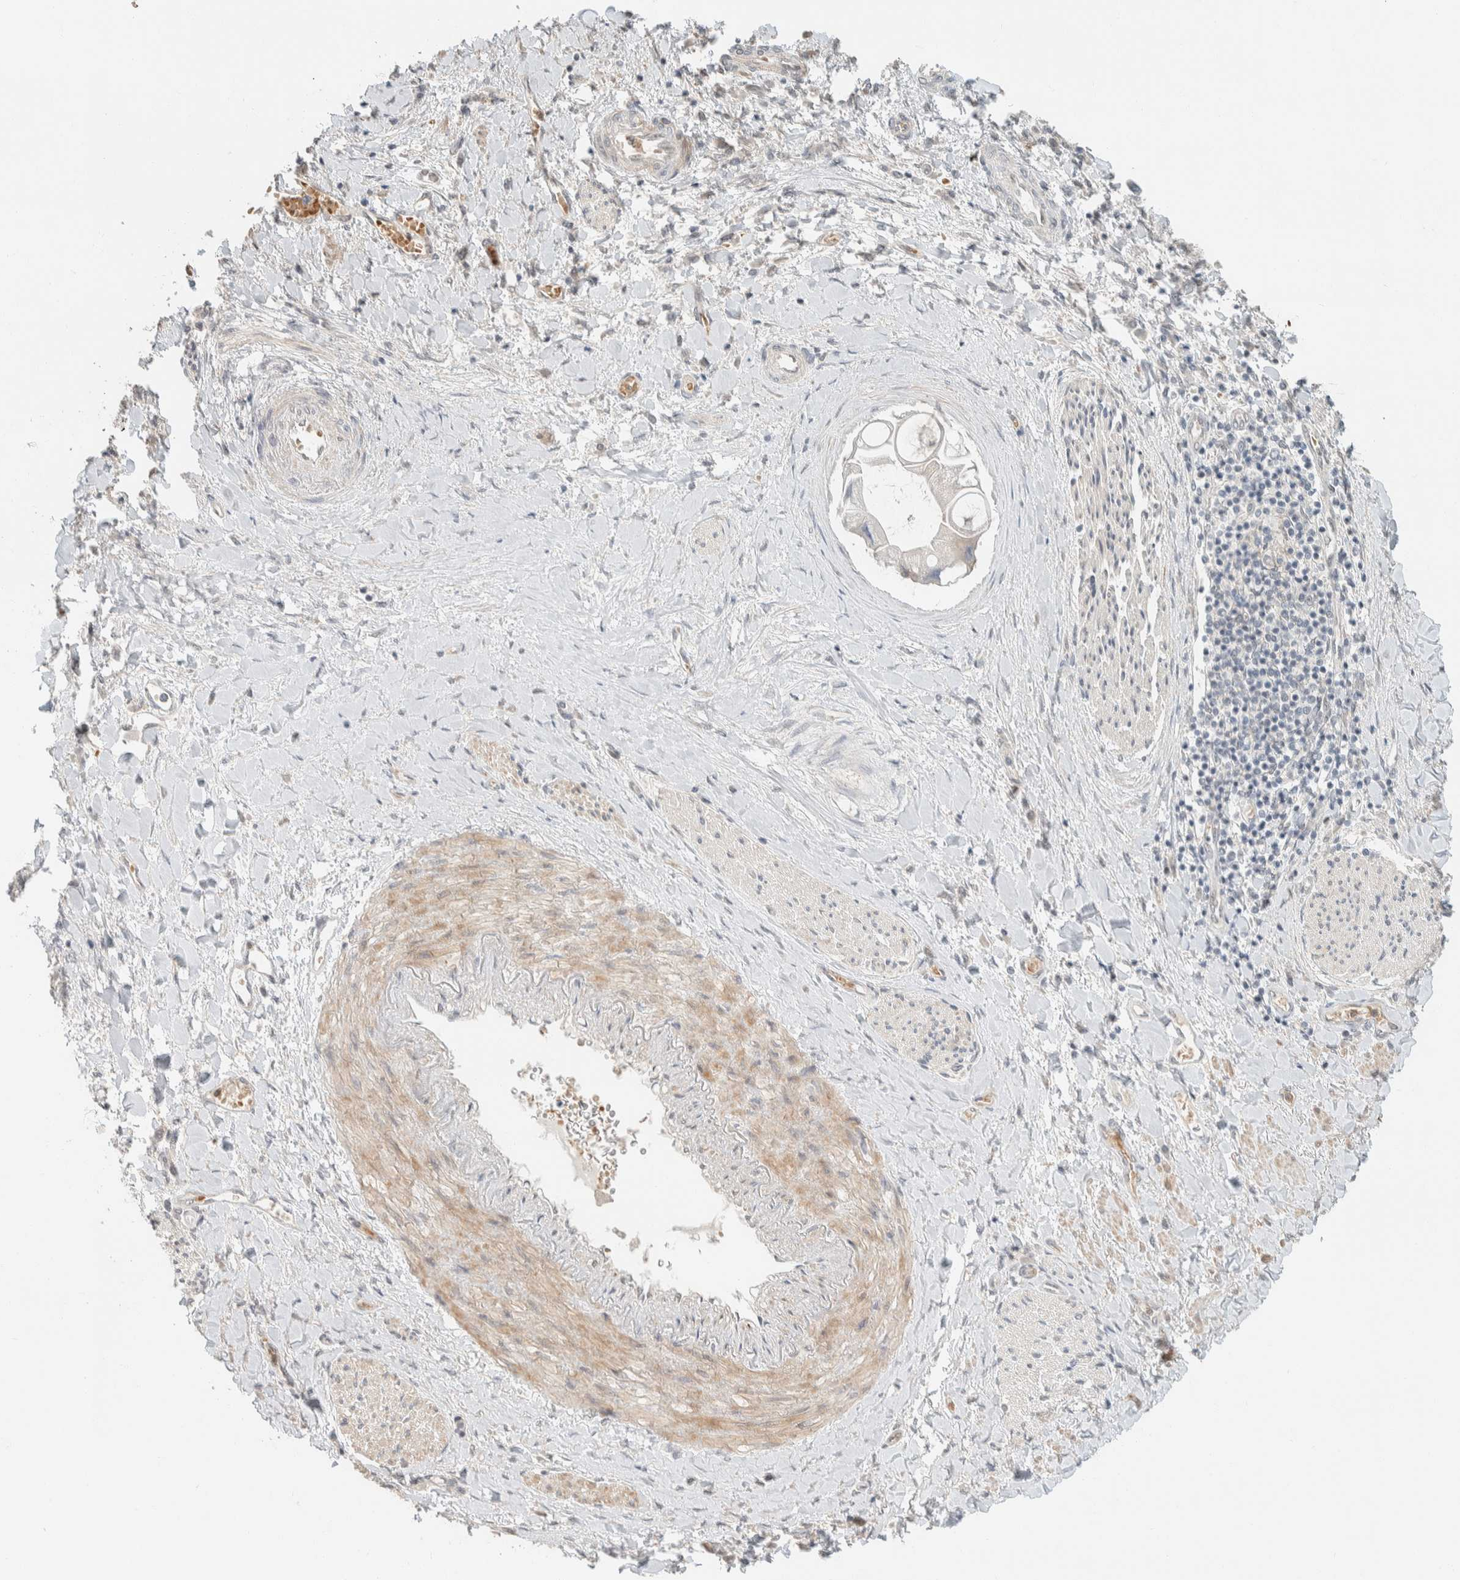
{"staining": {"intensity": "weak", "quantity": "<25%", "location": "cytoplasmic/membranous"}, "tissue": "liver cancer", "cell_type": "Tumor cells", "image_type": "cancer", "snomed": [{"axis": "morphology", "description": "Cholangiocarcinoma"}, {"axis": "topography", "description": "Liver"}], "caption": "Immunohistochemistry (IHC) of cholangiocarcinoma (liver) reveals no expression in tumor cells.", "gene": "ZBTB2", "patient": {"sex": "male", "age": 50}}